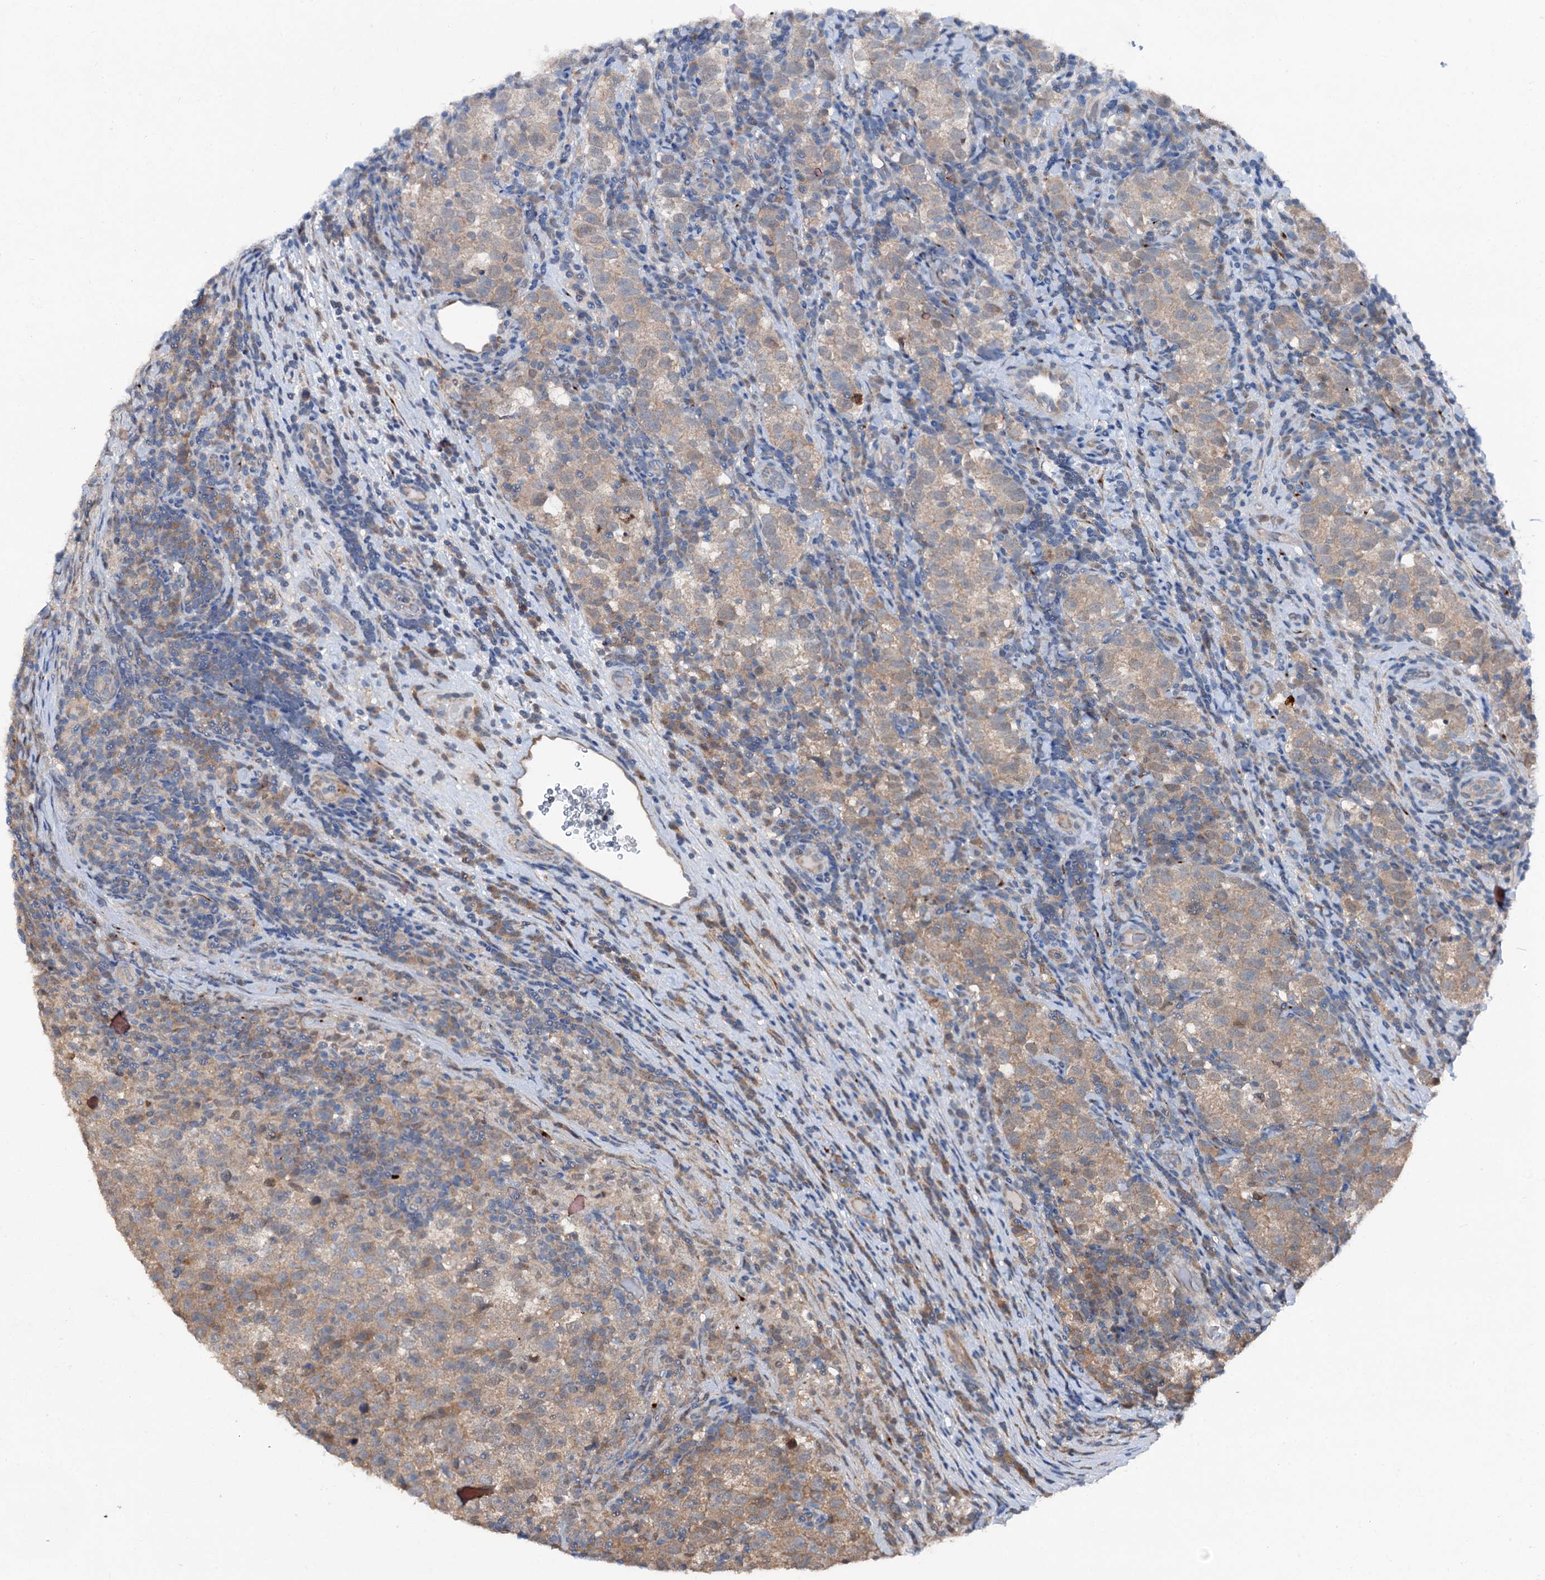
{"staining": {"intensity": "moderate", "quantity": ">75%", "location": "cytoplasmic/membranous"}, "tissue": "testis cancer", "cell_type": "Tumor cells", "image_type": "cancer", "snomed": [{"axis": "morphology", "description": "Normal tissue, NOS"}, {"axis": "morphology", "description": "Seminoma, NOS"}, {"axis": "topography", "description": "Testis"}], "caption": "Testis cancer (seminoma) stained for a protein (brown) reveals moderate cytoplasmic/membranous positive expression in about >75% of tumor cells.", "gene": "PSMD13", "patient": {"sex": "male", "age": 43}}